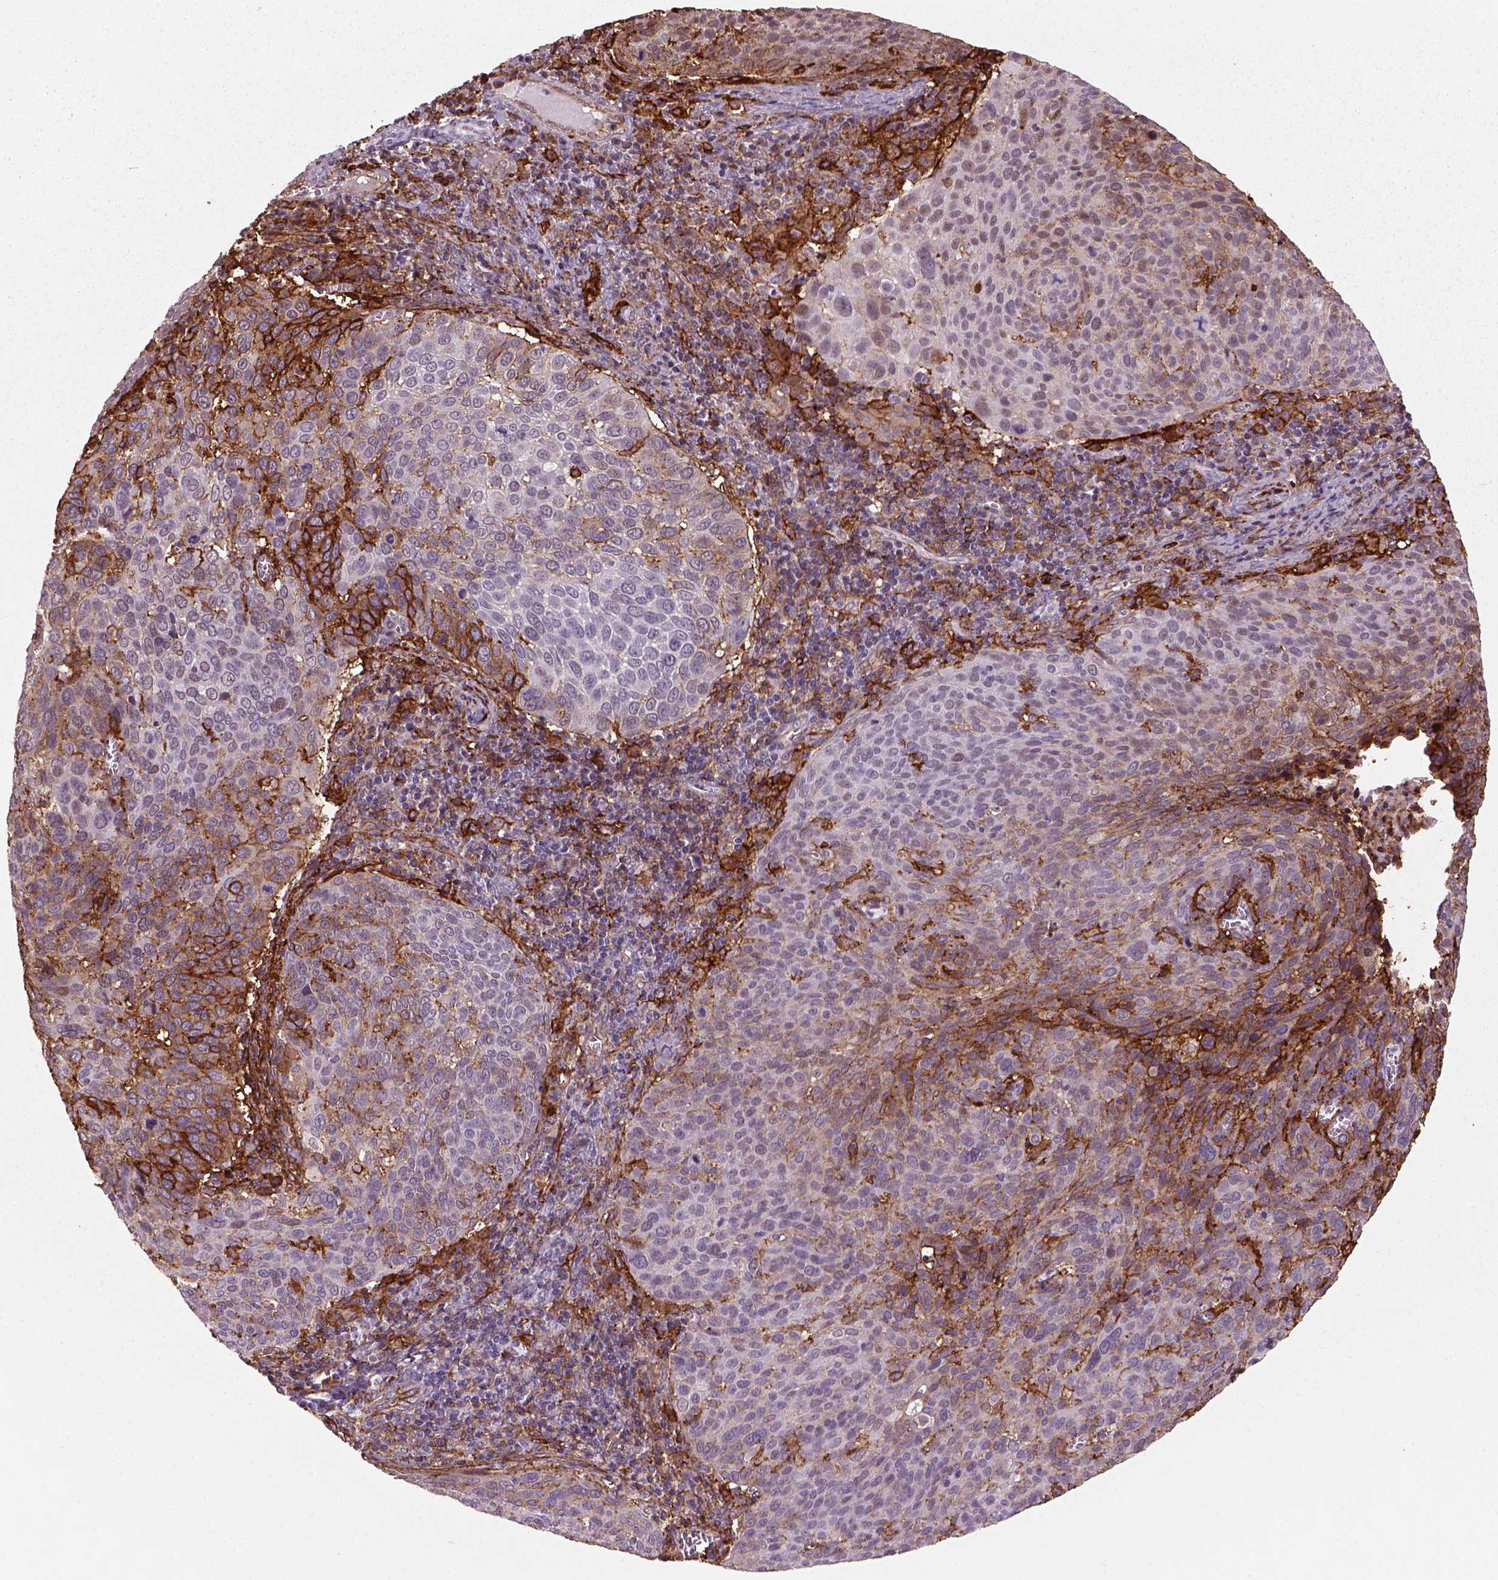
{"staining": {"intensity": "negative", "quantity": "none", "location": "none"}, "tissue": "cervical cancer", "cell_type": "Tumor cells", "image_type": "cancer", "snomed": [{"axis": "morphology", "description": "Squamous cell carcinoma, NOS"}, {"axis": "topography", "description": "Cervix"}], "caption": "The micrograph displays no significant expression in tumor cells of squamous cell carcinoma (cervical).", "gene": "MARCKS", "patient": {"sex": "female", "age": 39}}